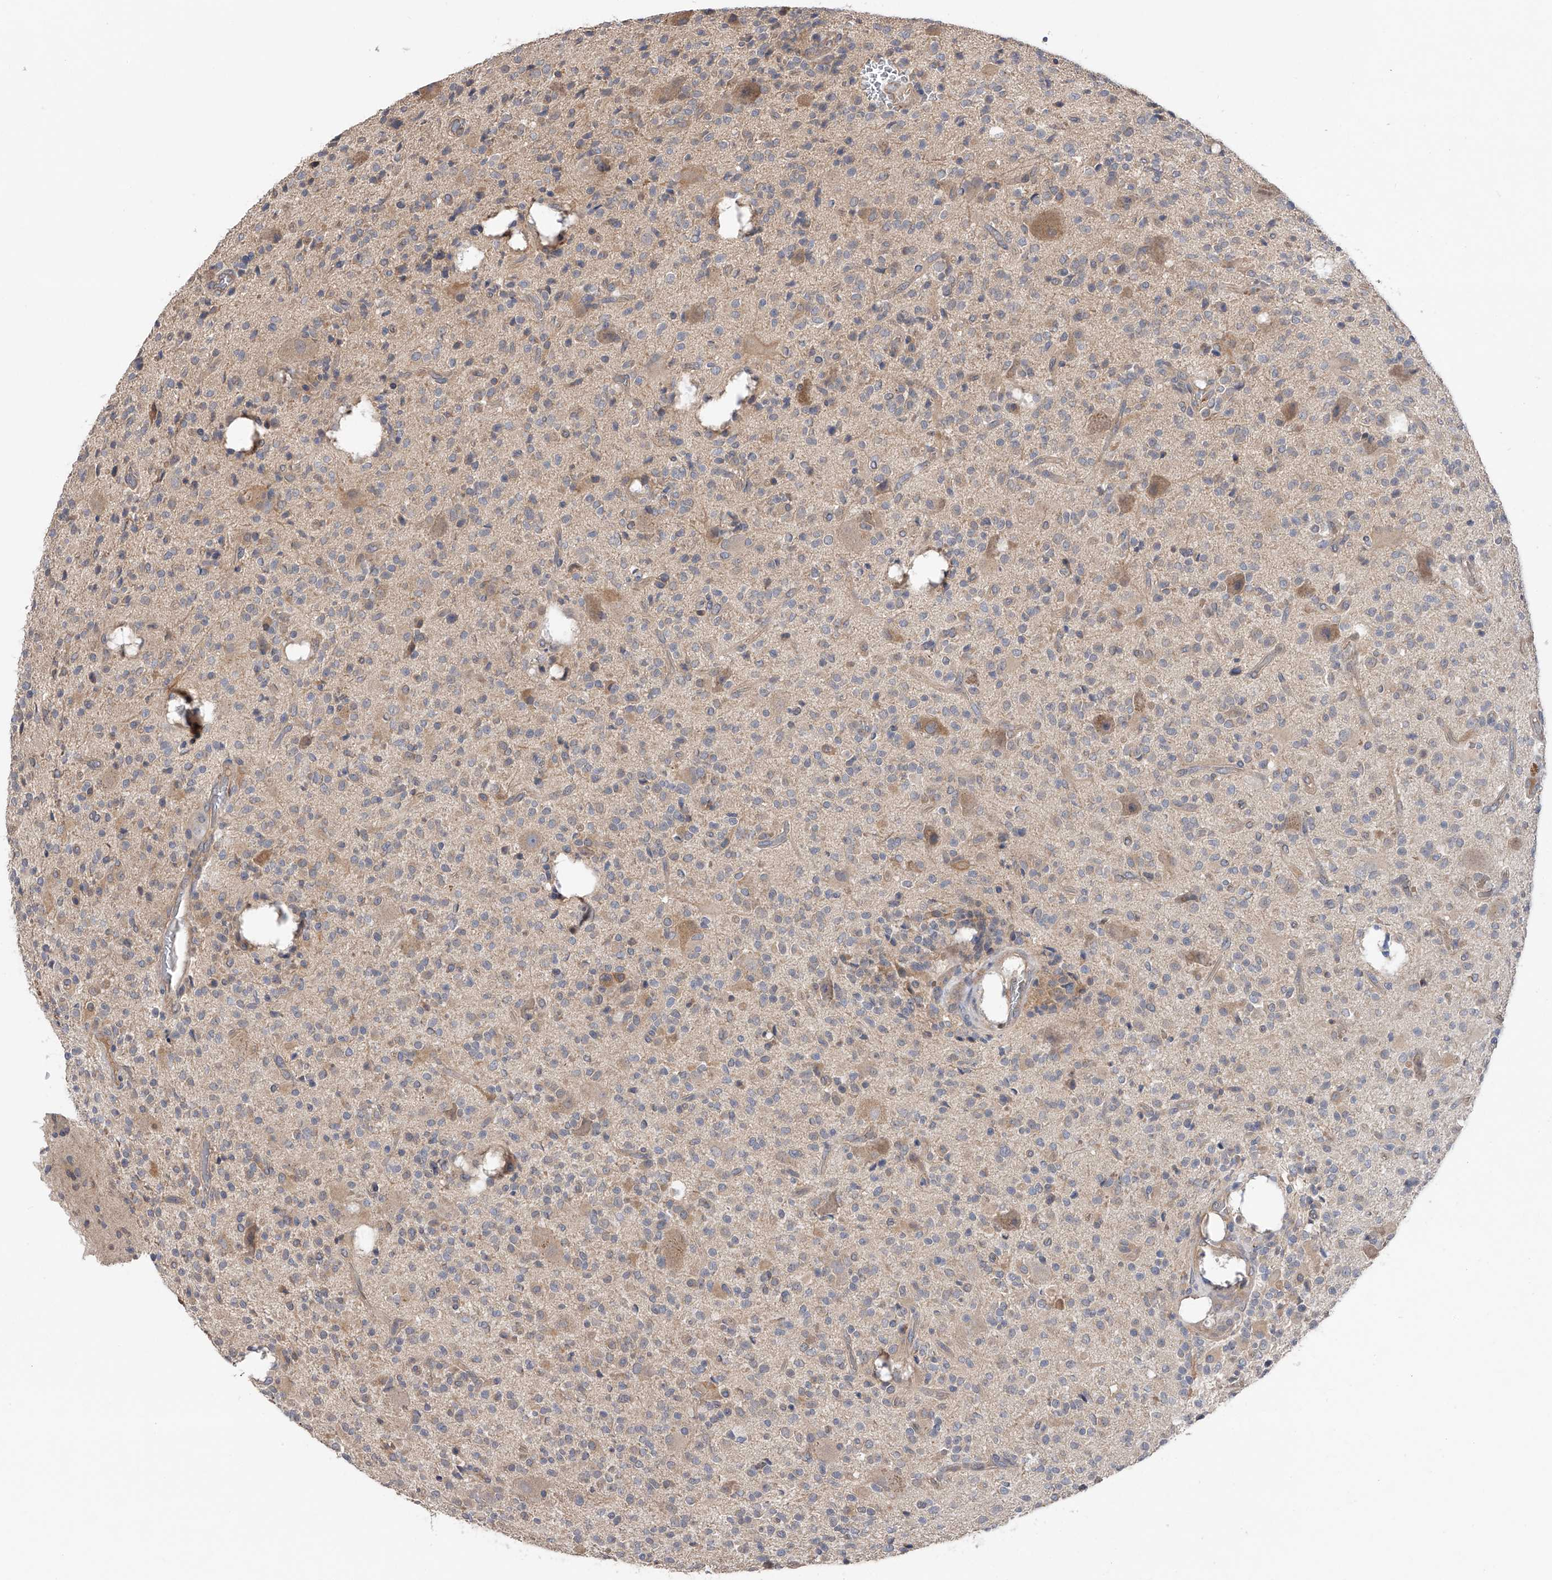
{"staining": {"intensity": "negative", "quantity": "none", "location": "none"}, "tissue": "glioma", "cell_type": "Tumor cells", "image_type": "cancer", "snomed": [{"axis": "morphology", "description": "Glioma, malignant, High grade"}, {"axis": "topography", "description": "Brain"}], "caption": "Malignant glioma (high-grade) stained for a protein using IHC exhibits no expression tumor cells.", "gene": "CFAP298", "patient": {"sex": "male", "age": 34}}